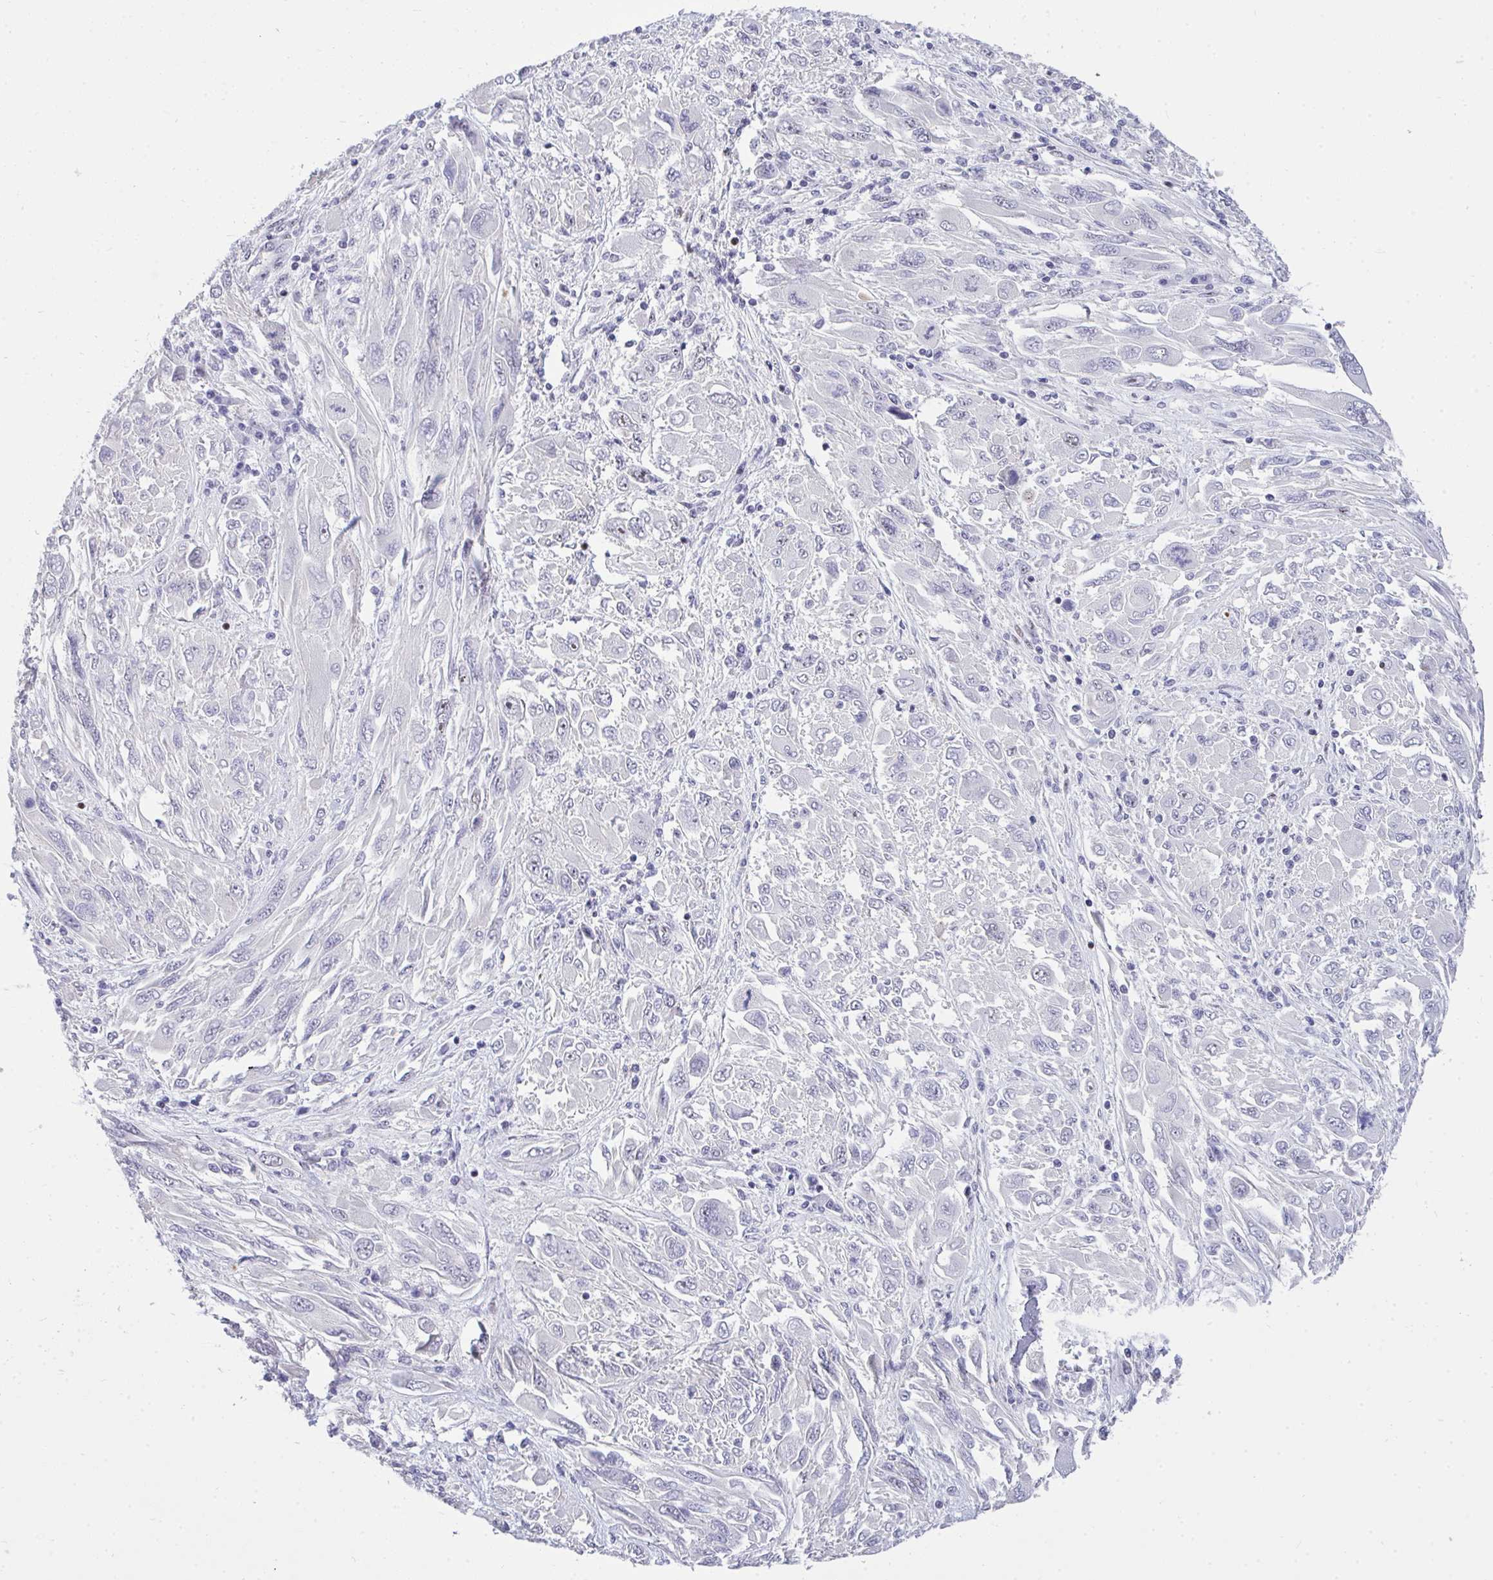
{"staining": {"intensity": "negative", "quantity": "none", "location": "none"}, "tissue": "melanoma", "cell_type": "Tumor cells", "image_type": "cancer", "snomed": [{"axis": "morphology", "description": "Malignant melanoma, NOS"}, {"axis": "topography", "description": "Skin"}], "caption": "High magnification brightfield microscopy of melanoma stained with DAB (brown) and counterstained with hematoxylin (blue): tumor cells show no significant staining.", "gene": "PLPPR3", "patient": {"sex": "female", "age": 91}}